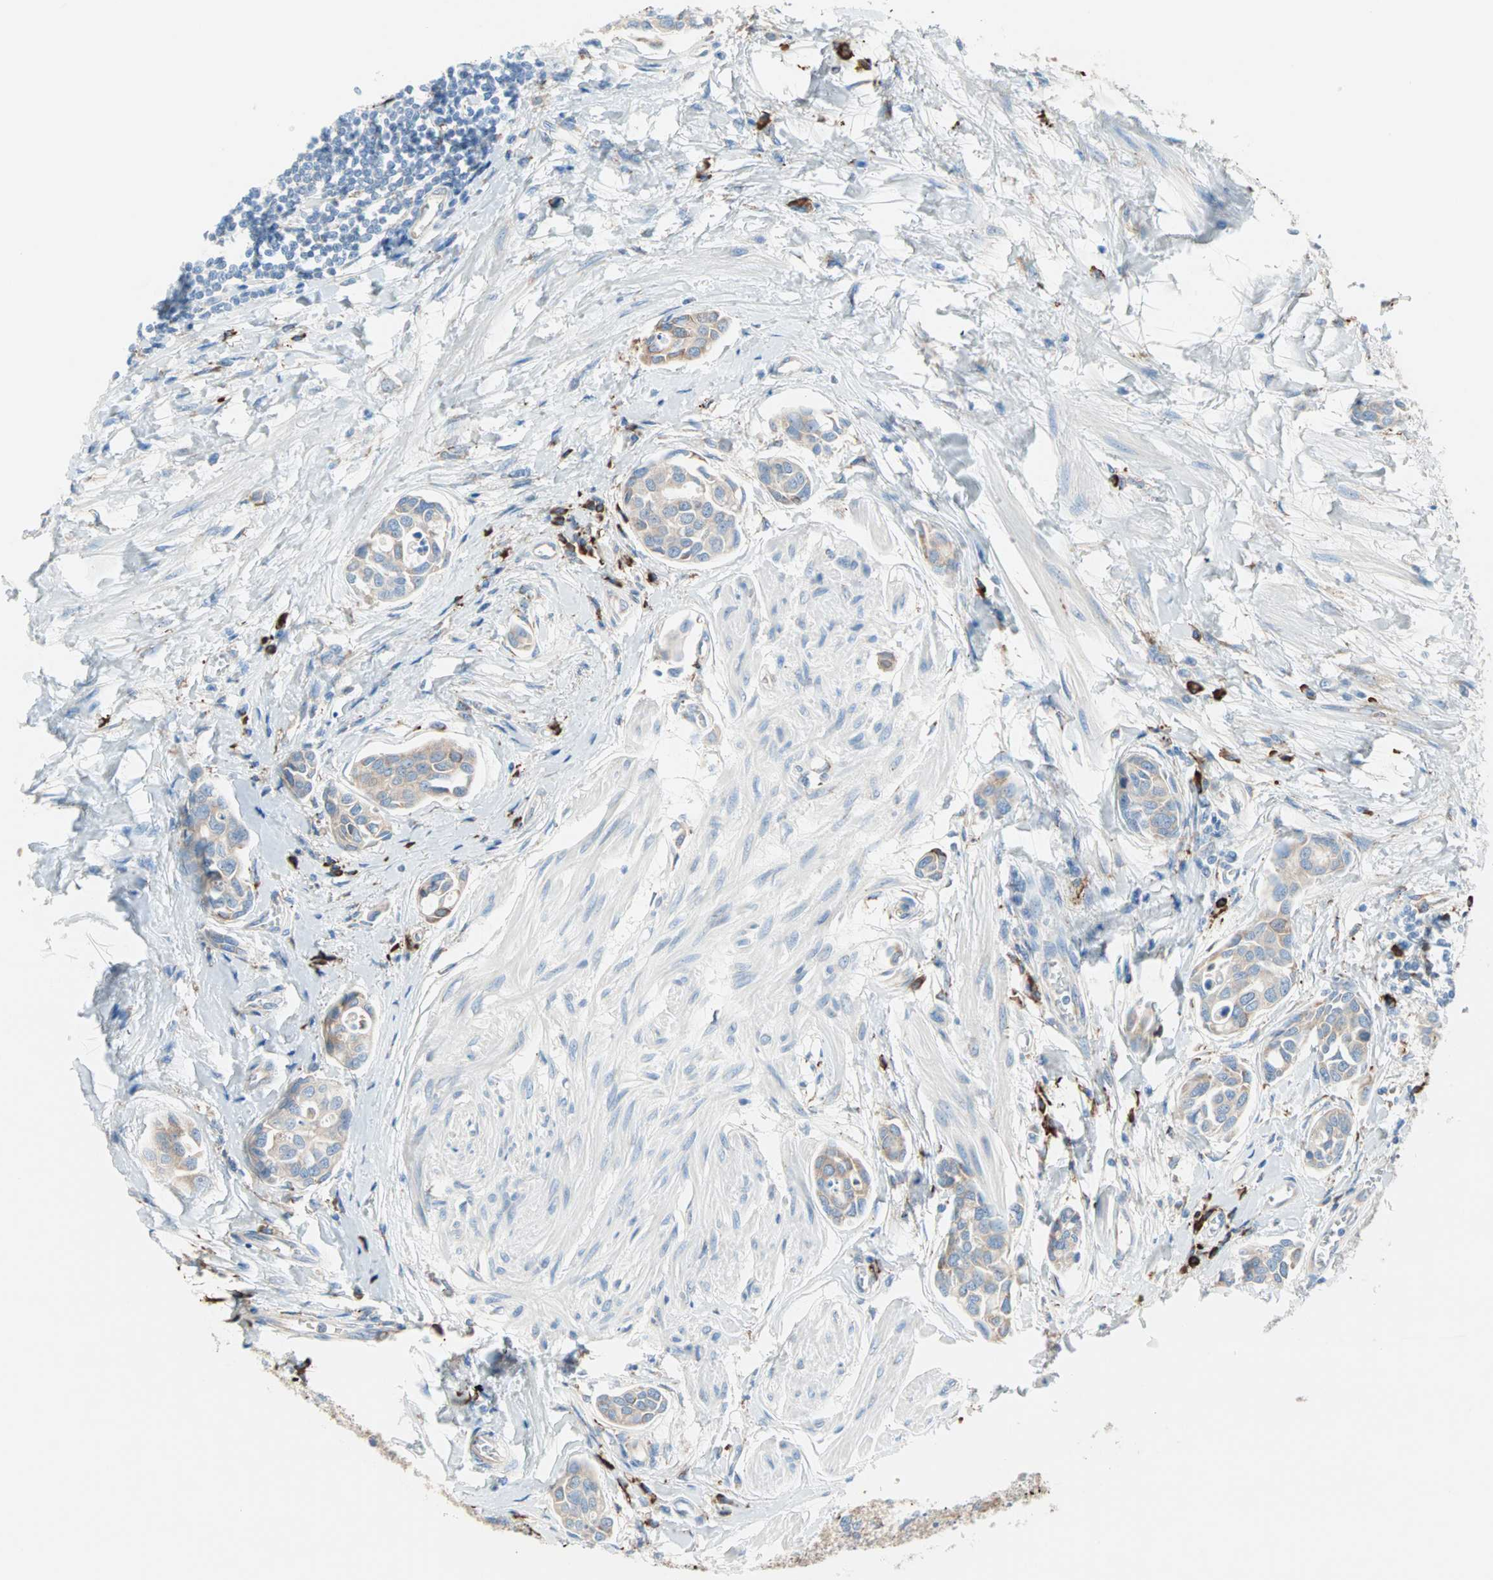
{"staining": {"intensity": "weak", "quantity": ">75%", "location": "cytoplasmic/membranous"}, "tissue": "urothelial cancer", "cell_type": "Tumor cells", "image_type": "cancer", "snomed": [{"axis": "morphology", "description": "Urothelial carcinoma, High grade"}, {"axis": "topography", "description": "Urinary bladder"}], "caption": "Immunohistochemical staining of high-grade urothelial carcinoma reveals low levels of weak cytoplasmic/membranous protein staining in about >75% of tumor cells.", "gene": "PLCXD1", "patient": {"sex": "male", "age": 78}}